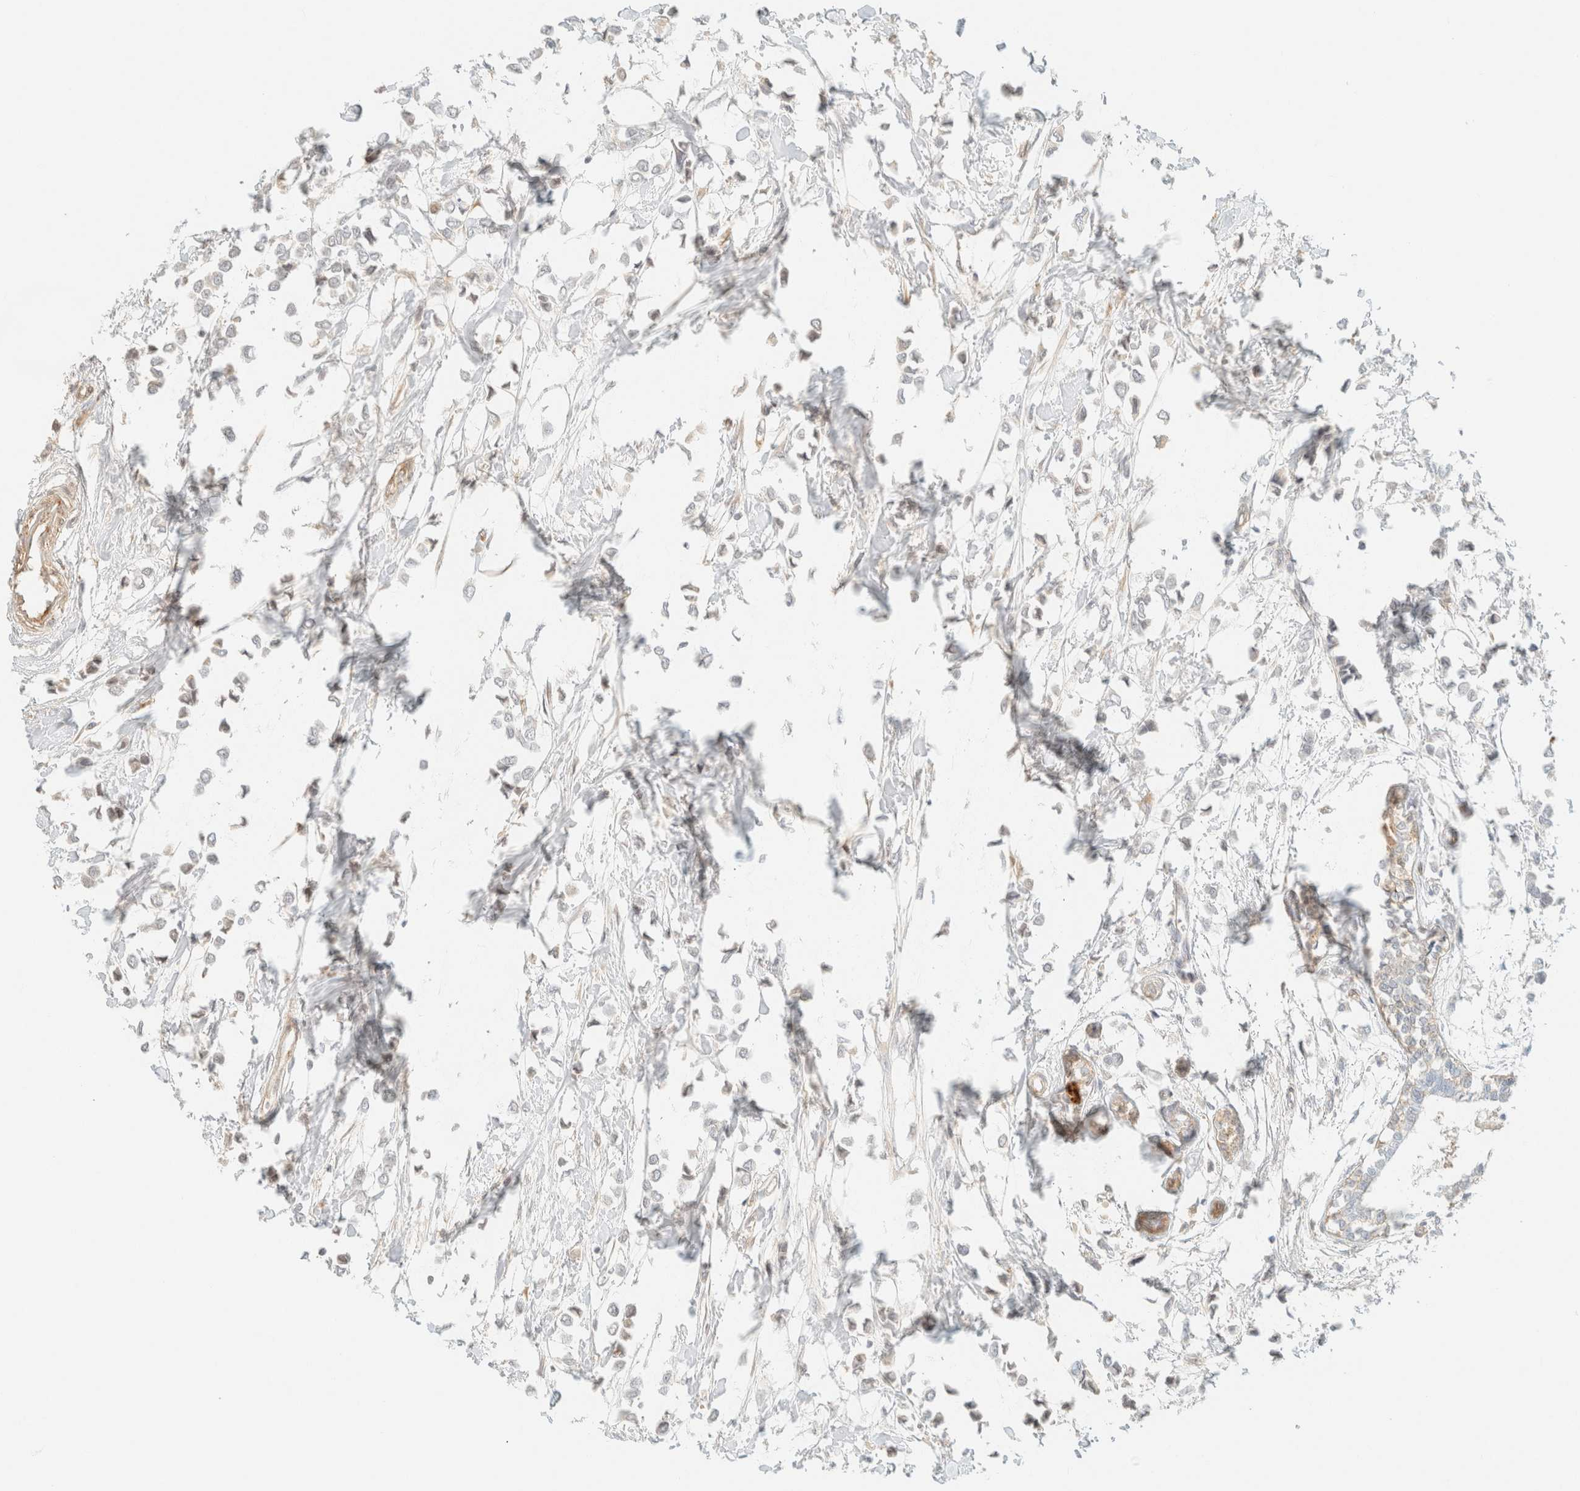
{"staining": {"intensity": "negative", "quantity": "none", "location": "none"}, "tissue": "breast cancer", "cell_type": "Tumor cells", "image_type": "cancer", "snomed": [{"axis": "morphology", "description": "Lobular carcinoma"}, {"axis": "topography", "description": "Breast"}], "caption": "There is no significant positivity in tumor cells of breast cancer (lobular carcinoma).", "gene": "SPARCL1", "patient": {"sex": "female", "age": 51}}